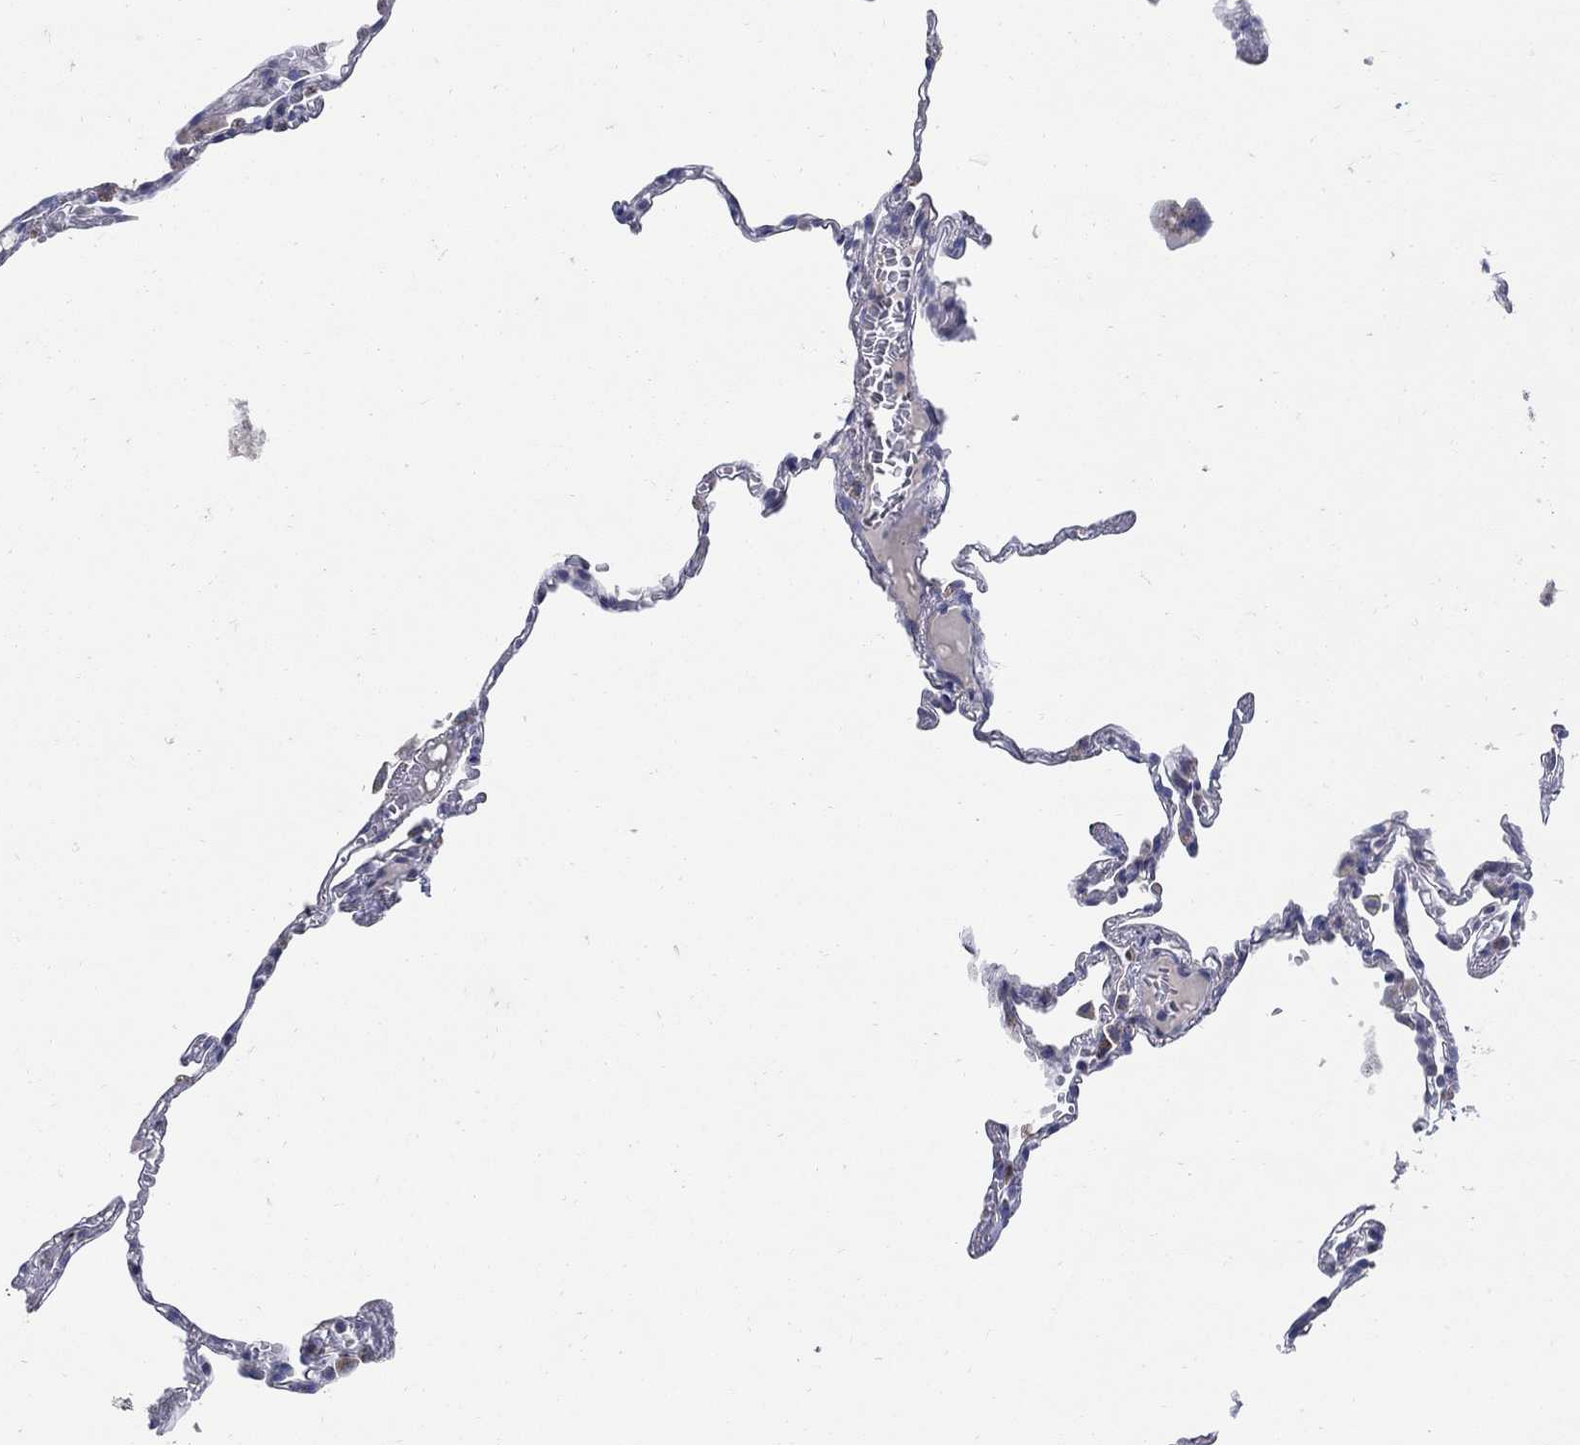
{"staining": {"intensity": "negative", "quantity": "none", "location": "none"}, "tissue": "lung", "cell_type": "Alveolar cells", "image_type": "normal", "snomed": [{"axis": "morphology", "description": "Normal tissue, NOS"}, {"axis": "topography", "description": "Lung"}], "caption": "Alveolar cells are negative for brown protein staining in normal lung. (Stains: DAB immunohistochemistry with hematoxylin counter stain, Microscopy: brightfield microscopy at high magnification).", "gene": "HMX2", "patient": {"sex": "male", "age": 78}}